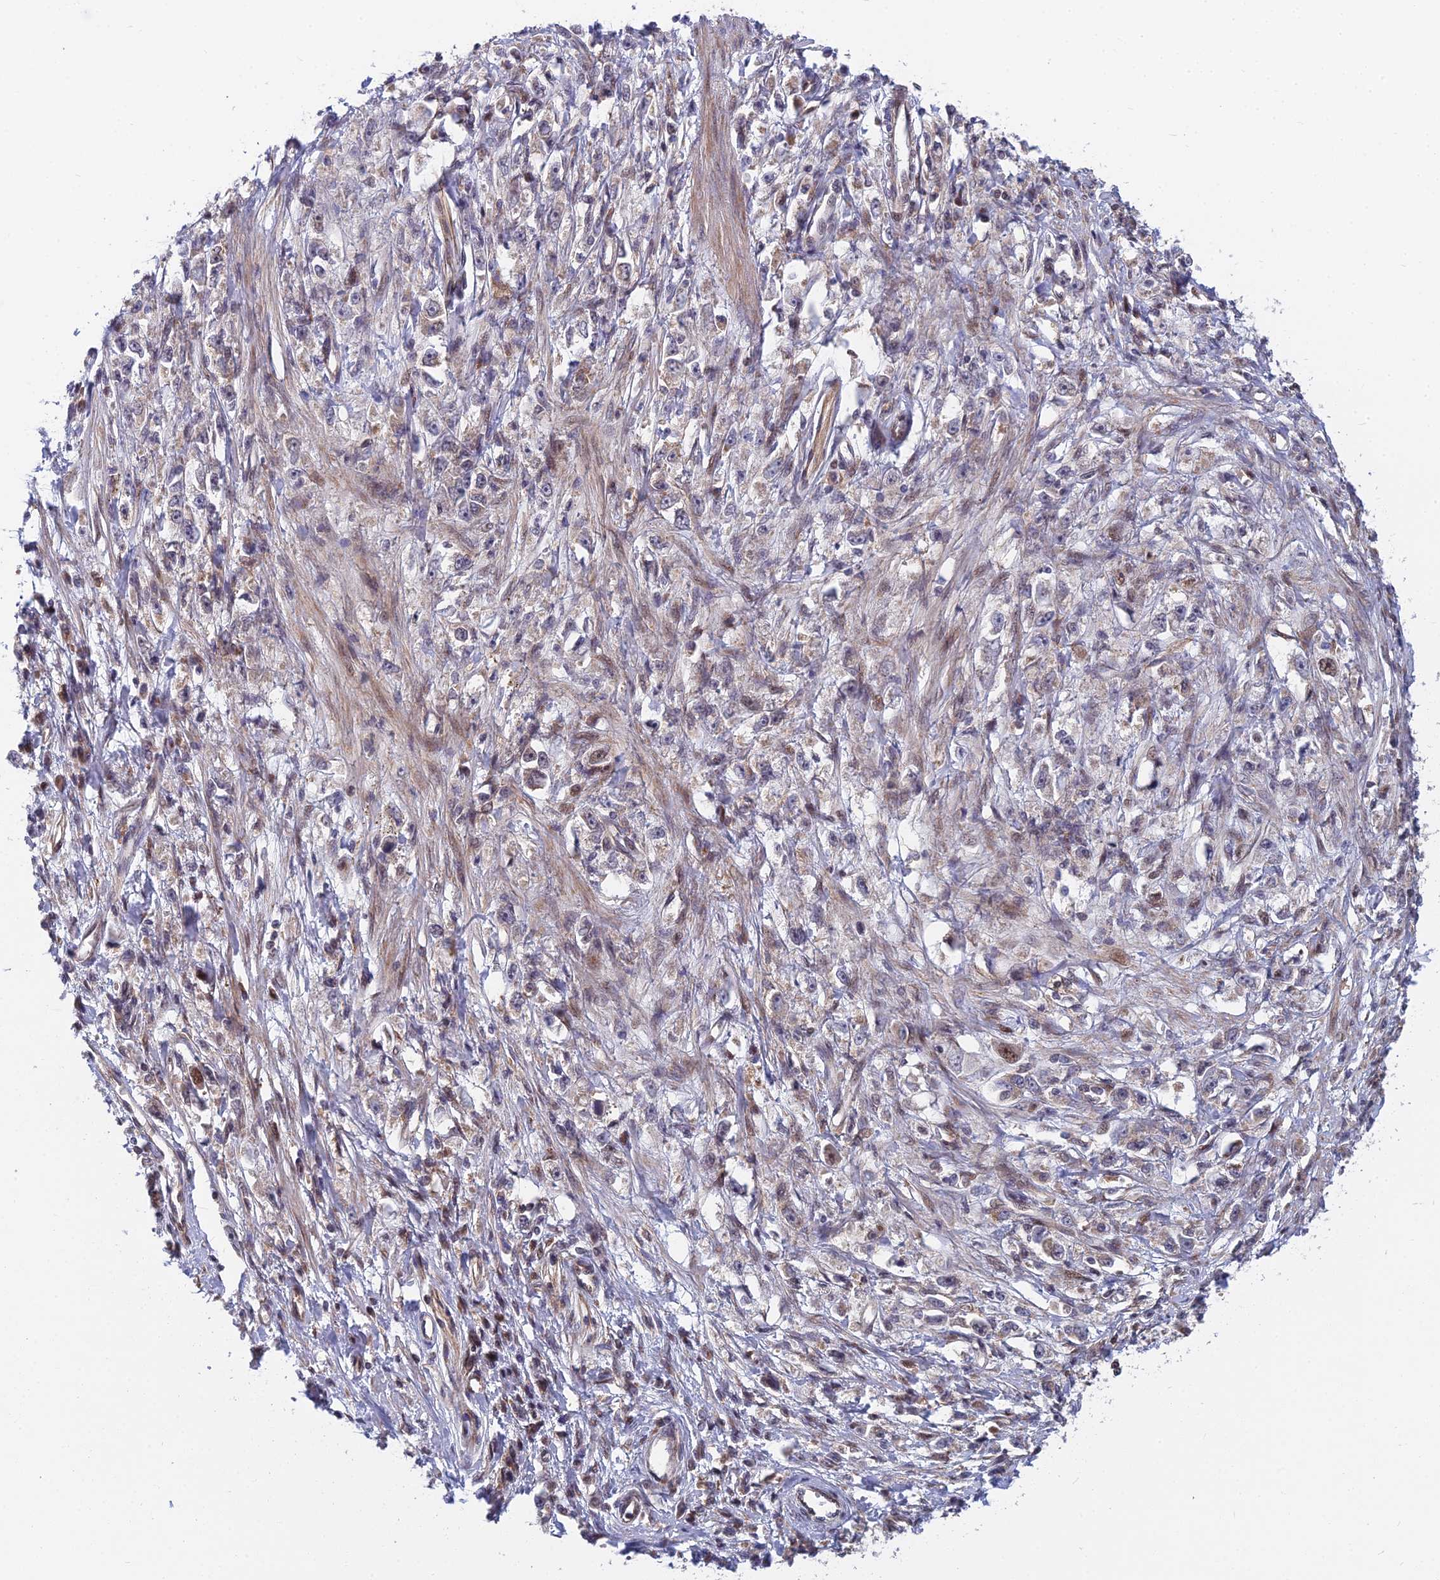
{"staining": {"intensity": "moderate", "quantity": "<25%", "location": "nuclear"}, "tissue": "stomach cancer", "cell_type": "Tumor cells", "image_type": "cancer", "snomed": [{"axis": "morphology", "description": "Adenocarcinoma, NOS"}, {"axis": "topography", "description": "Stomach"}], "caption": "Protein expression analysis of human stomach cancer (adenocarcinoma) reveals moderate nuclear expression in approximately <25% of tumor cells. The protein is shown in brown color, while the nuclei are stained blue.", "gene": "COMMD2", "patient": {"sex": "female", "age": 59}}